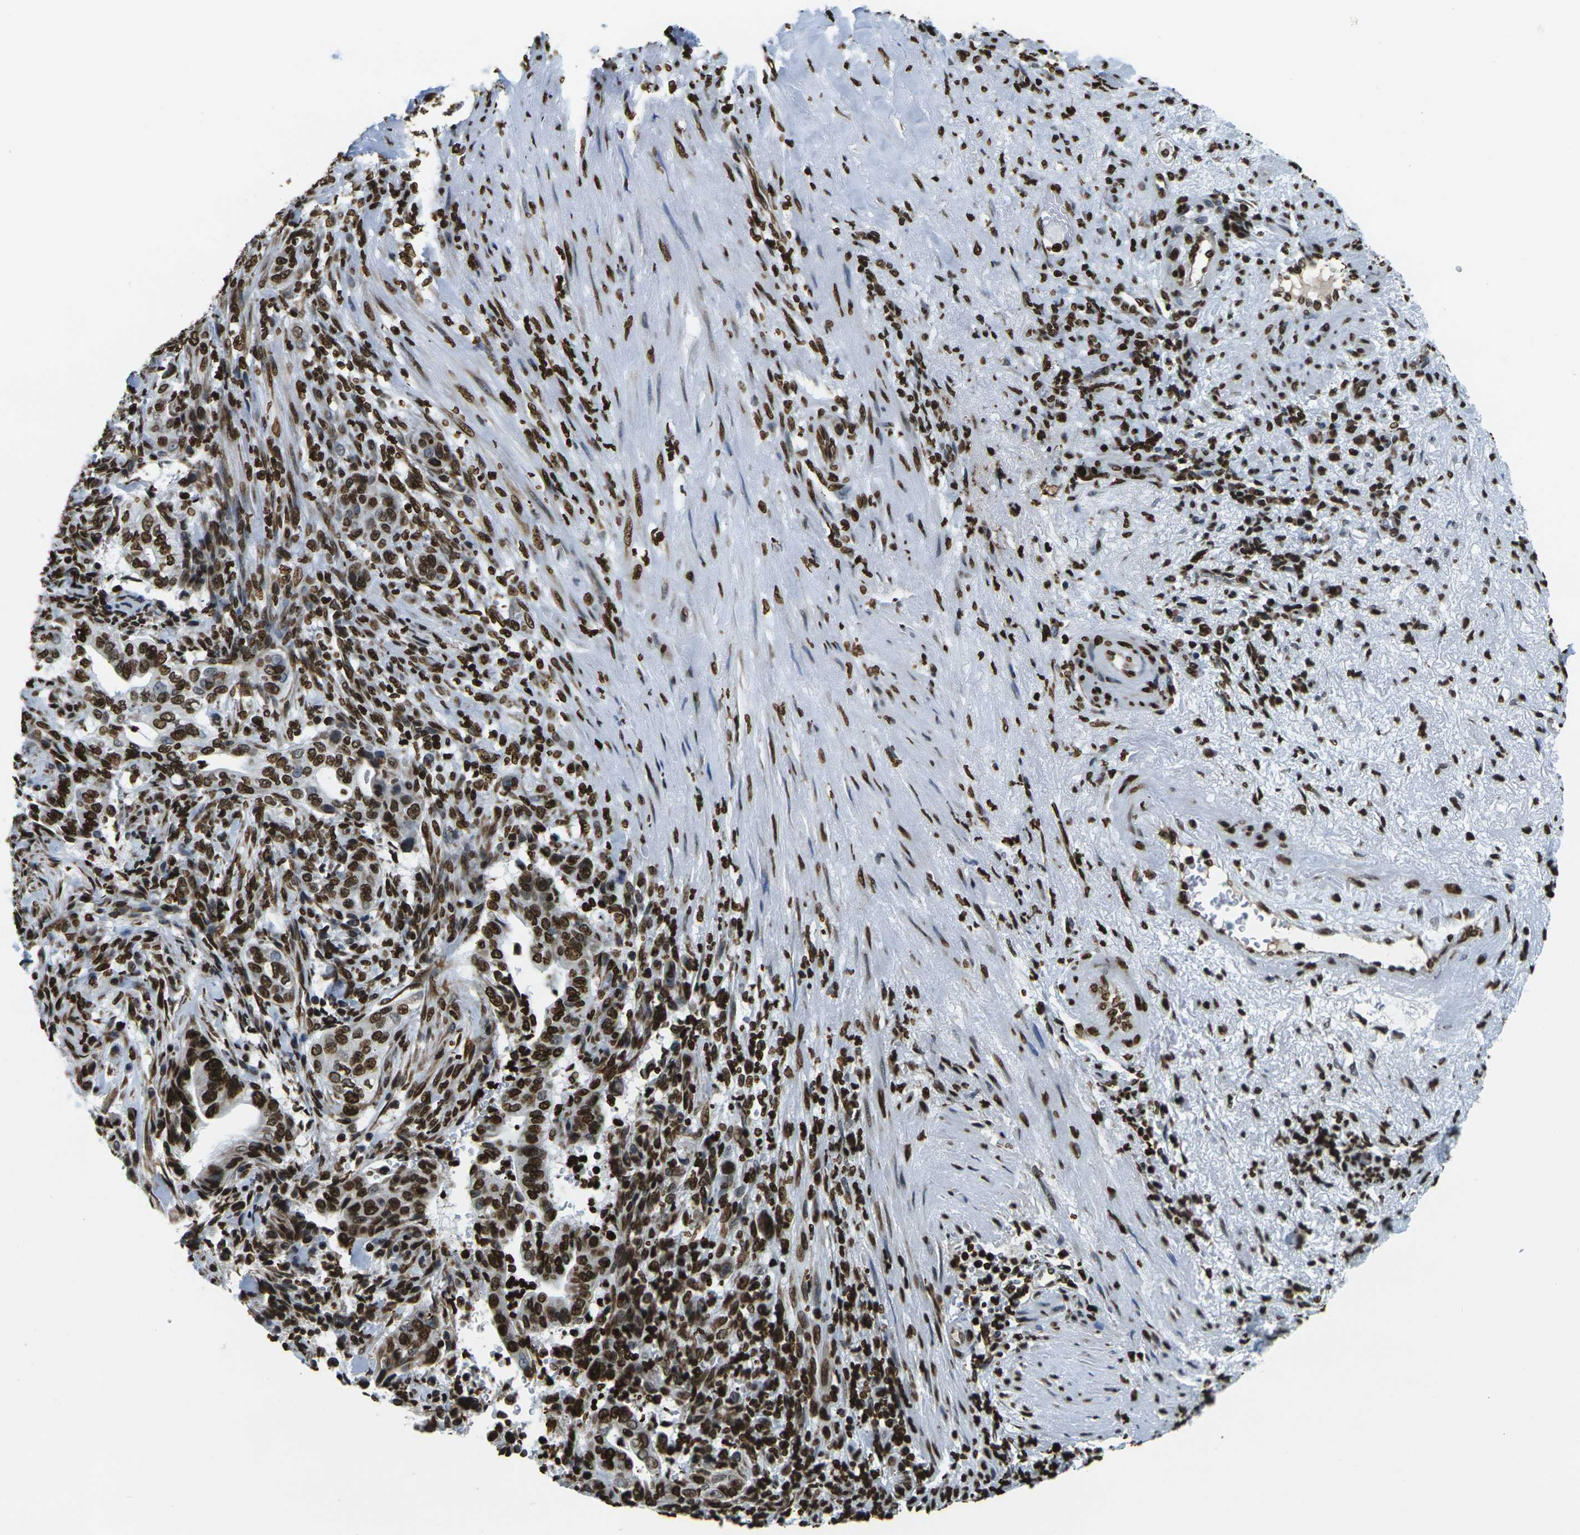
{"staining": {"intensity": "strong", "quantity": ">75%", "location": "nuclear"}, "tissue": "liver cancer", "cell_type": "Tumor cells", "image_type": "cancer", "snomed": [{"axis": "morphology", "description": "Cholangiocarcinoma"}, {"axis": "topography", "description": "Liver"}], "caption": "Tumor cells exhibit high levels of strong nuclear staining in approximately >75% of cells in liver cholangiocarcinoma.", "gene": "H1-2", "patient": {"sex": "female", "age": 67}}